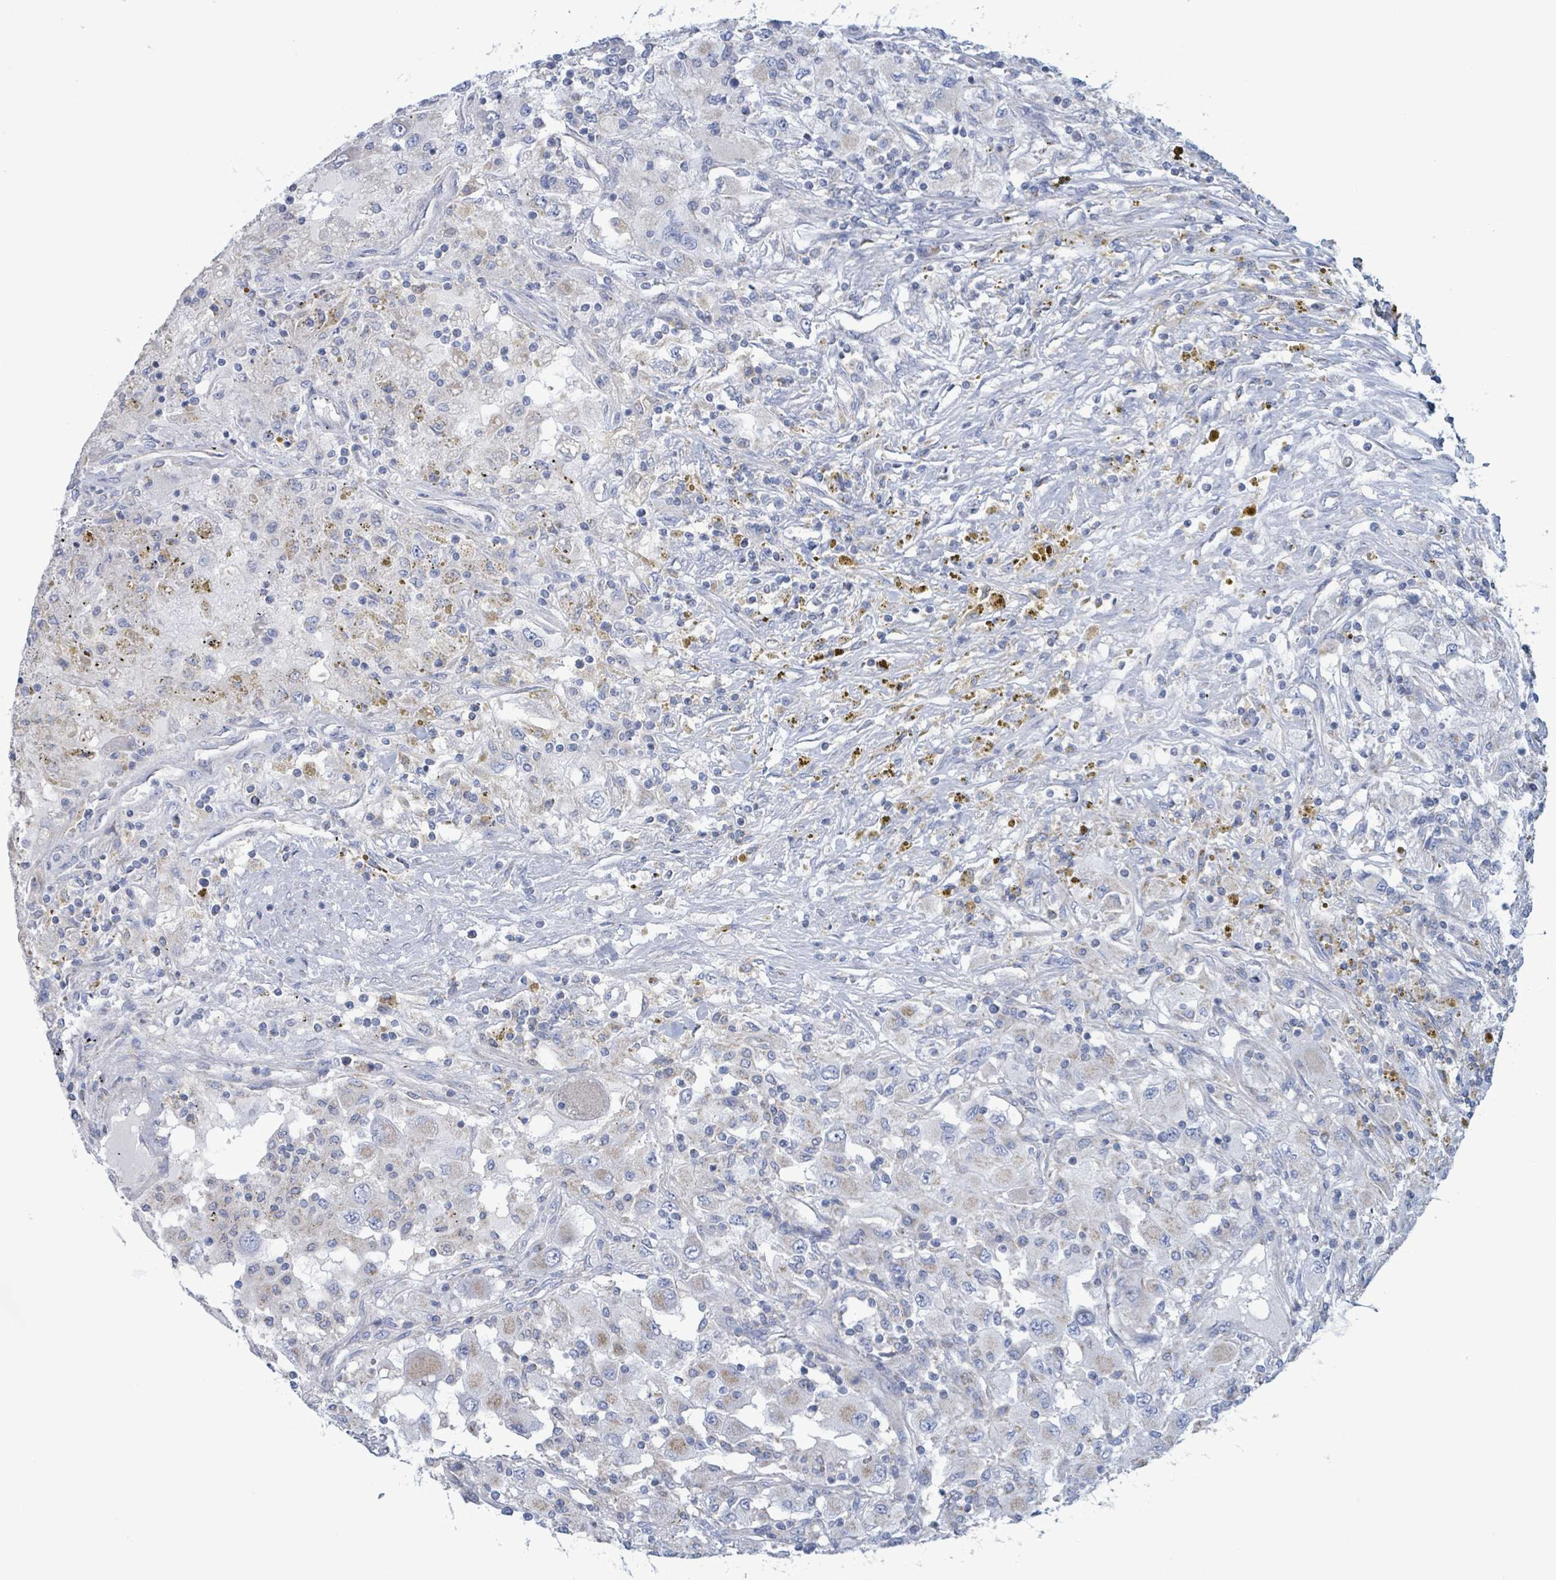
{"staining": {"intensity": "negative", "quantity": "none", "location": "none"}, "tissue": "renal cancer", "cell_type": "Tumor cells", "image_type": "cancer", "snomed": [{"axis": "morphology", "description": "Adenocarcinoma, NOS"}, {"axis": "topography", "description": "Kidney"}], "caption": "An immunohistochemistry (IHC) histopathology image of renal cancer is shown. There is no staining in tumor cells of renal cancer.", "gene": "AKR1C4", "patient": {"sex": "female", "age": 67}}